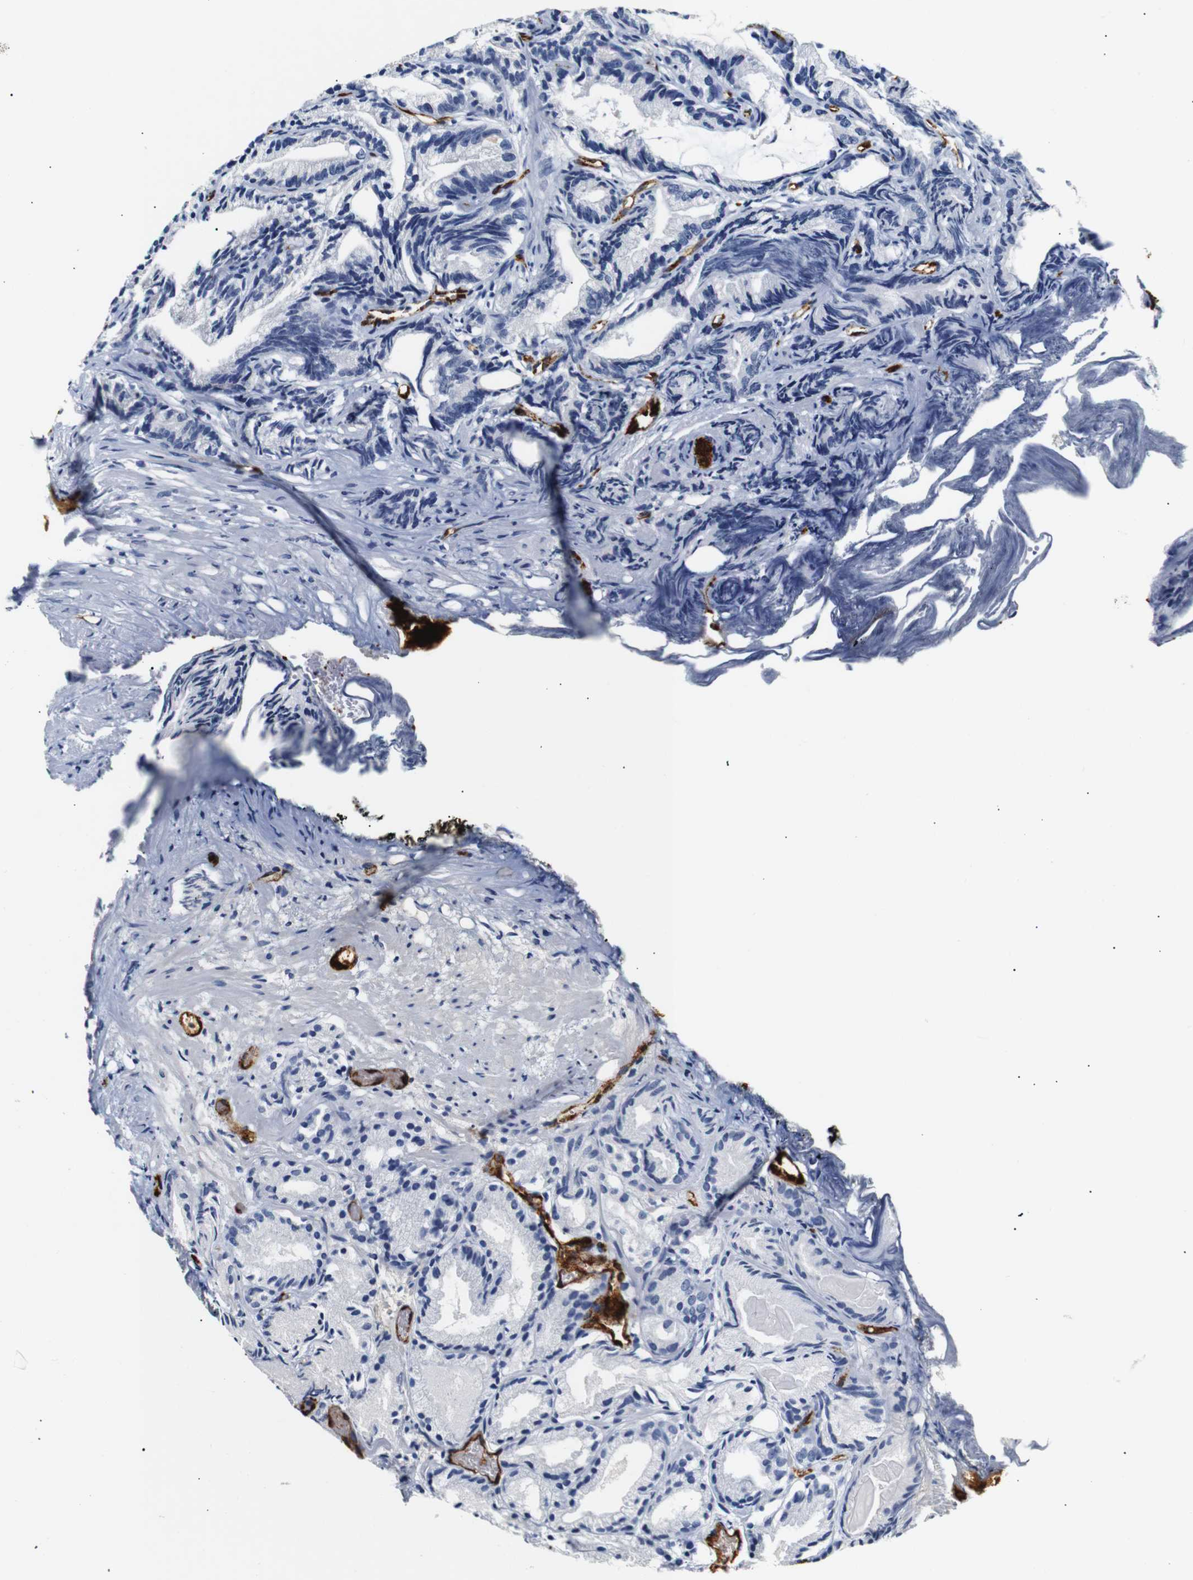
{"staining": {"intensity": "negative", "quantity": "none", "location": "none"}, "tissue": "prostate cancer", "cell_type": "Tumor cells", "image_type": "cancer", "snomed": [{"axis": "morphology", "description": "Adenocarcinoma, Low grade"}, {"axis": "topography", "description": "Prostate"}], "caption": "This image is of prostate cancer (low-grade adenocarcinoma) stained with immunohistochemistry (IHC) to label a protein in brown with the nuclei are counter-stained blue. There is no expression in tumor cells.", "gene": "MUC4", "patient": {"sex": "male", "age": 89}}